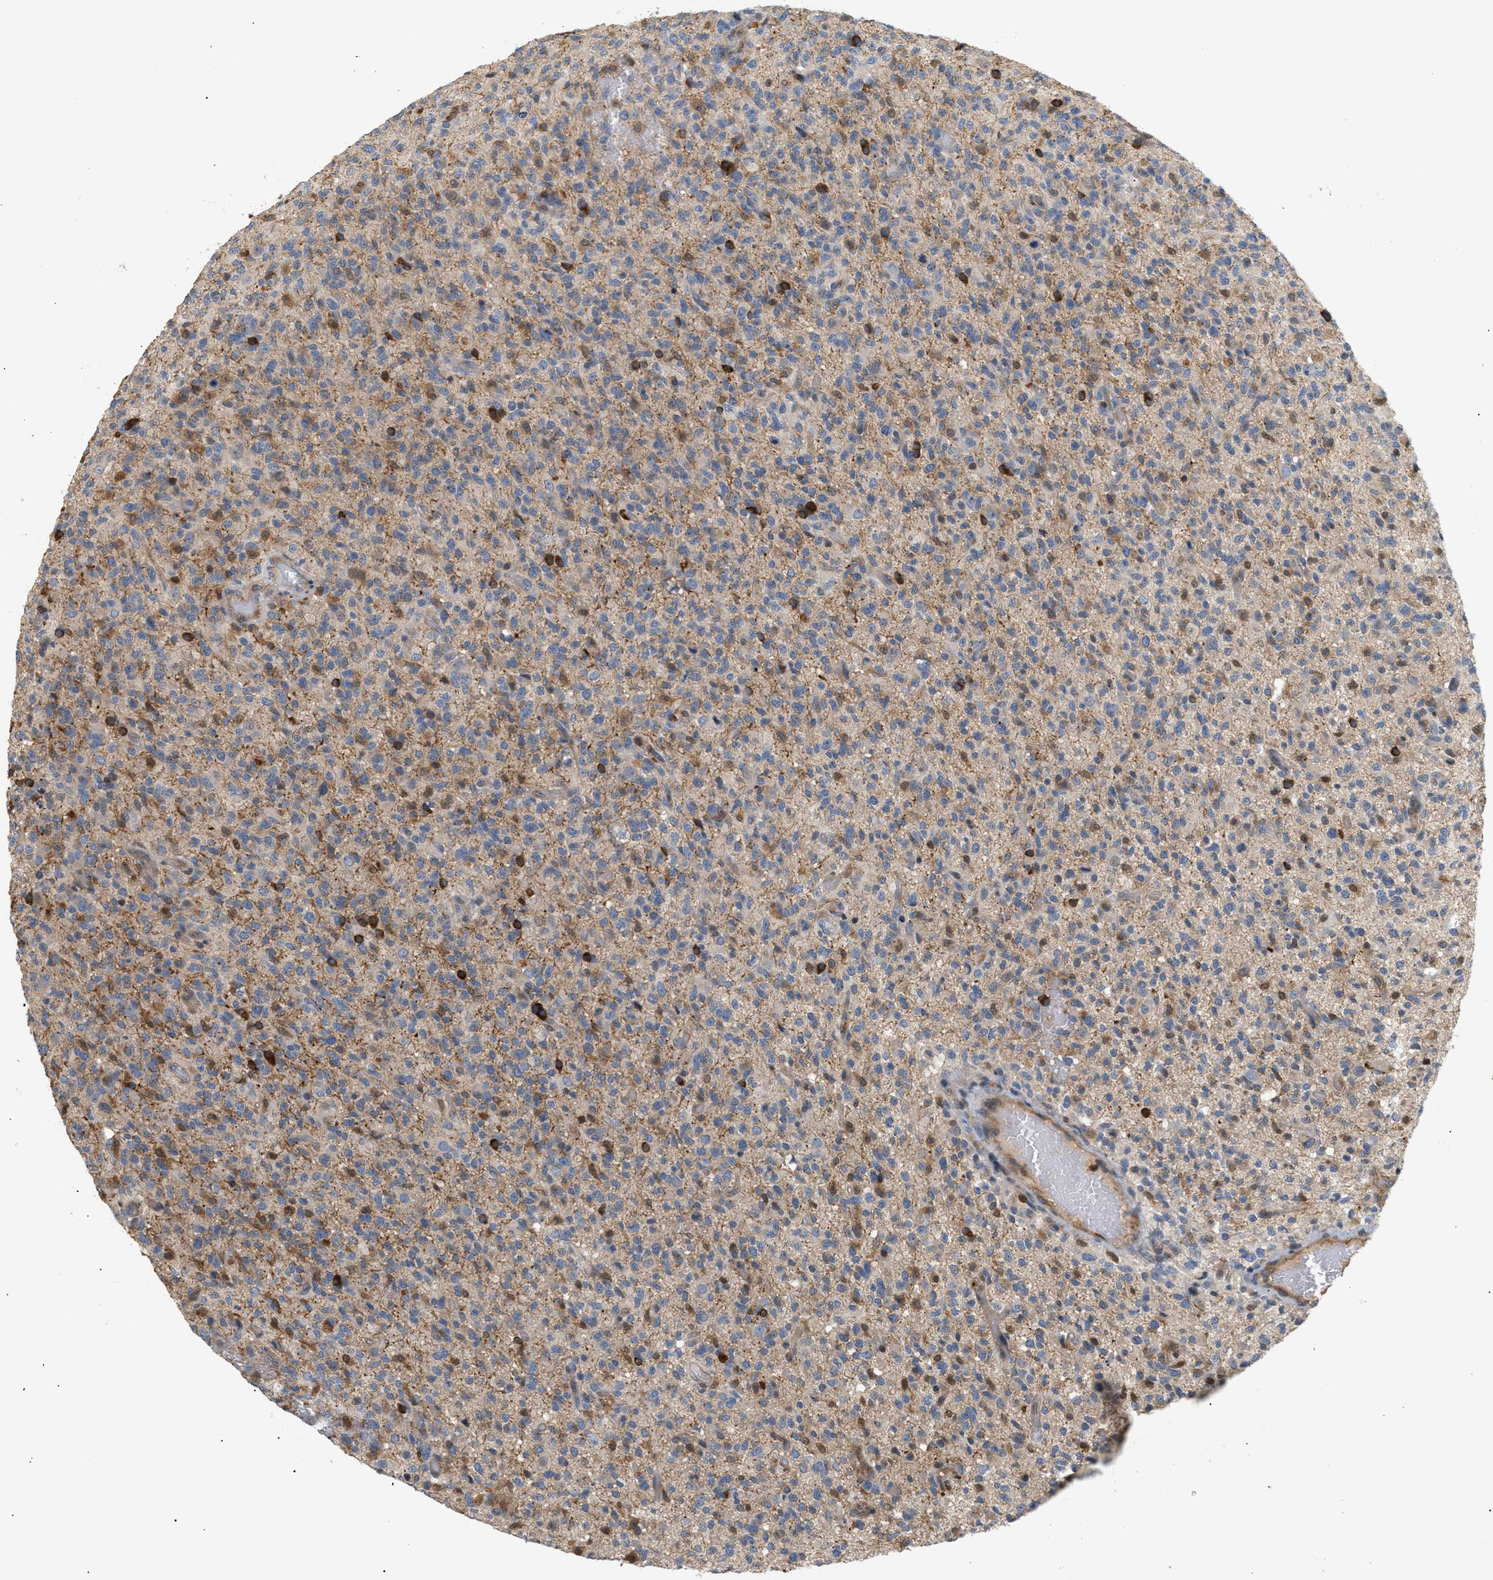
{"staining": {"intensity": "moderate", "quantity": "<25%", "location": "cytoplasmic/membranous"}, "tissue": "glioma", "cell_type": "Tumor cells", "image_type": "cancer", "snomed": [{"axis": "morphology", "description": "Glioma, malignant, High grade"}, {"axis": "topography", "description": "Brain"}], "caption": "The immunohistochemical stain highlights moderate cytoplasmic/membranous staining in tumor cells of malignant glioma (high-grade) tissue.", "gene": "FARS2", "patient": {"sex": "male", "age": 71}}